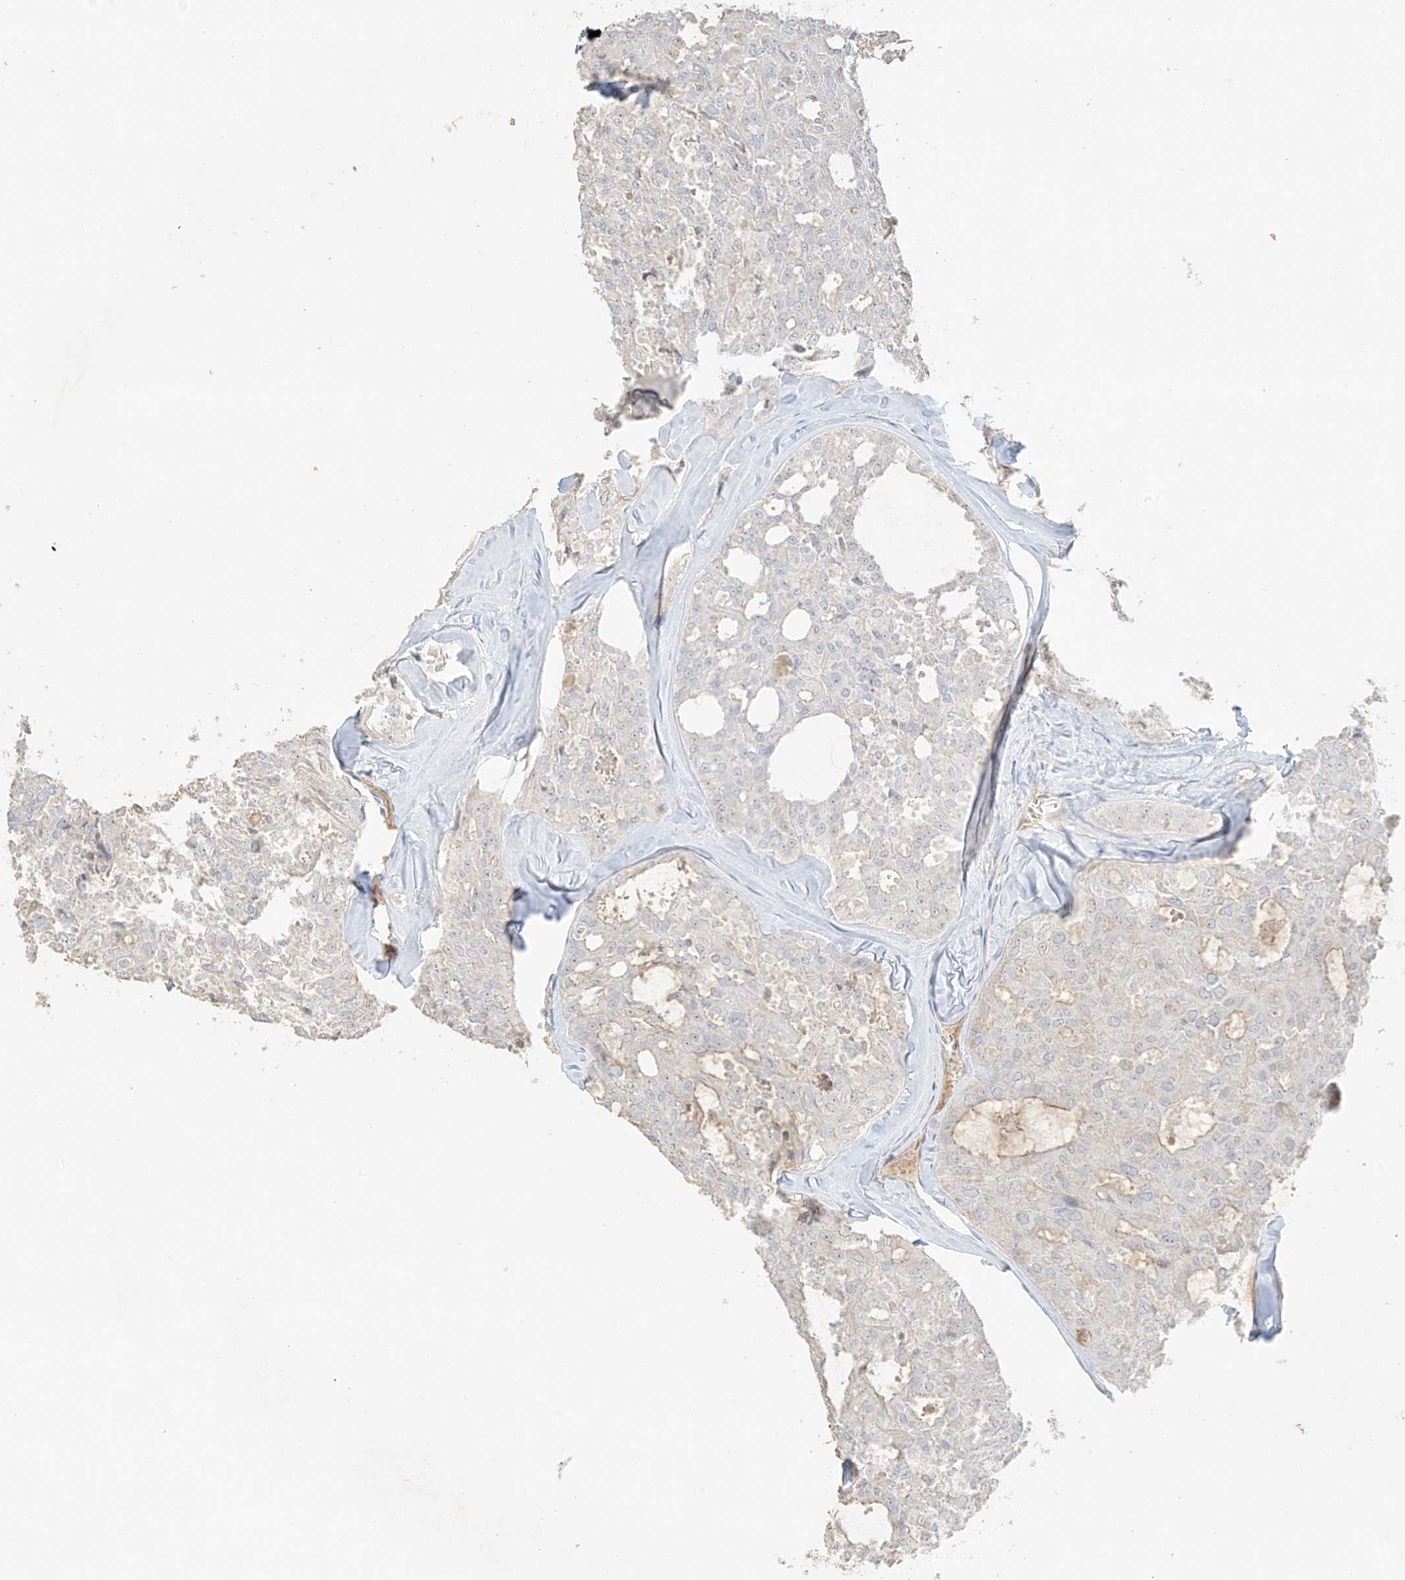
{"staining": {"intensity": "weak", "quantity": "25%-75%", "location": "nuclear"}, "tissue": "thyroid cancer", "cell_type": "Tumor cells", "image_type": "cancer", "snomed": [{"axis": "morphology", "description": "Follicular adenoma carcinoma, NOS"}, {"axis": "topography", "description": "Thyroid gland"}], "caption": "High-power microscopy captured an IHC histopathology image of thyroid cancer, revealing weak nuclear staining in approximately 25%-75% of tumor cells. Using DAB (3,3'-diaminobenzidine) (brown) and hematoxylin (blue) stains, captured at high magnification using brightfield microscopy.", "gene": "ZBTB41", "patient": {"sex": "male", "age": 75}}